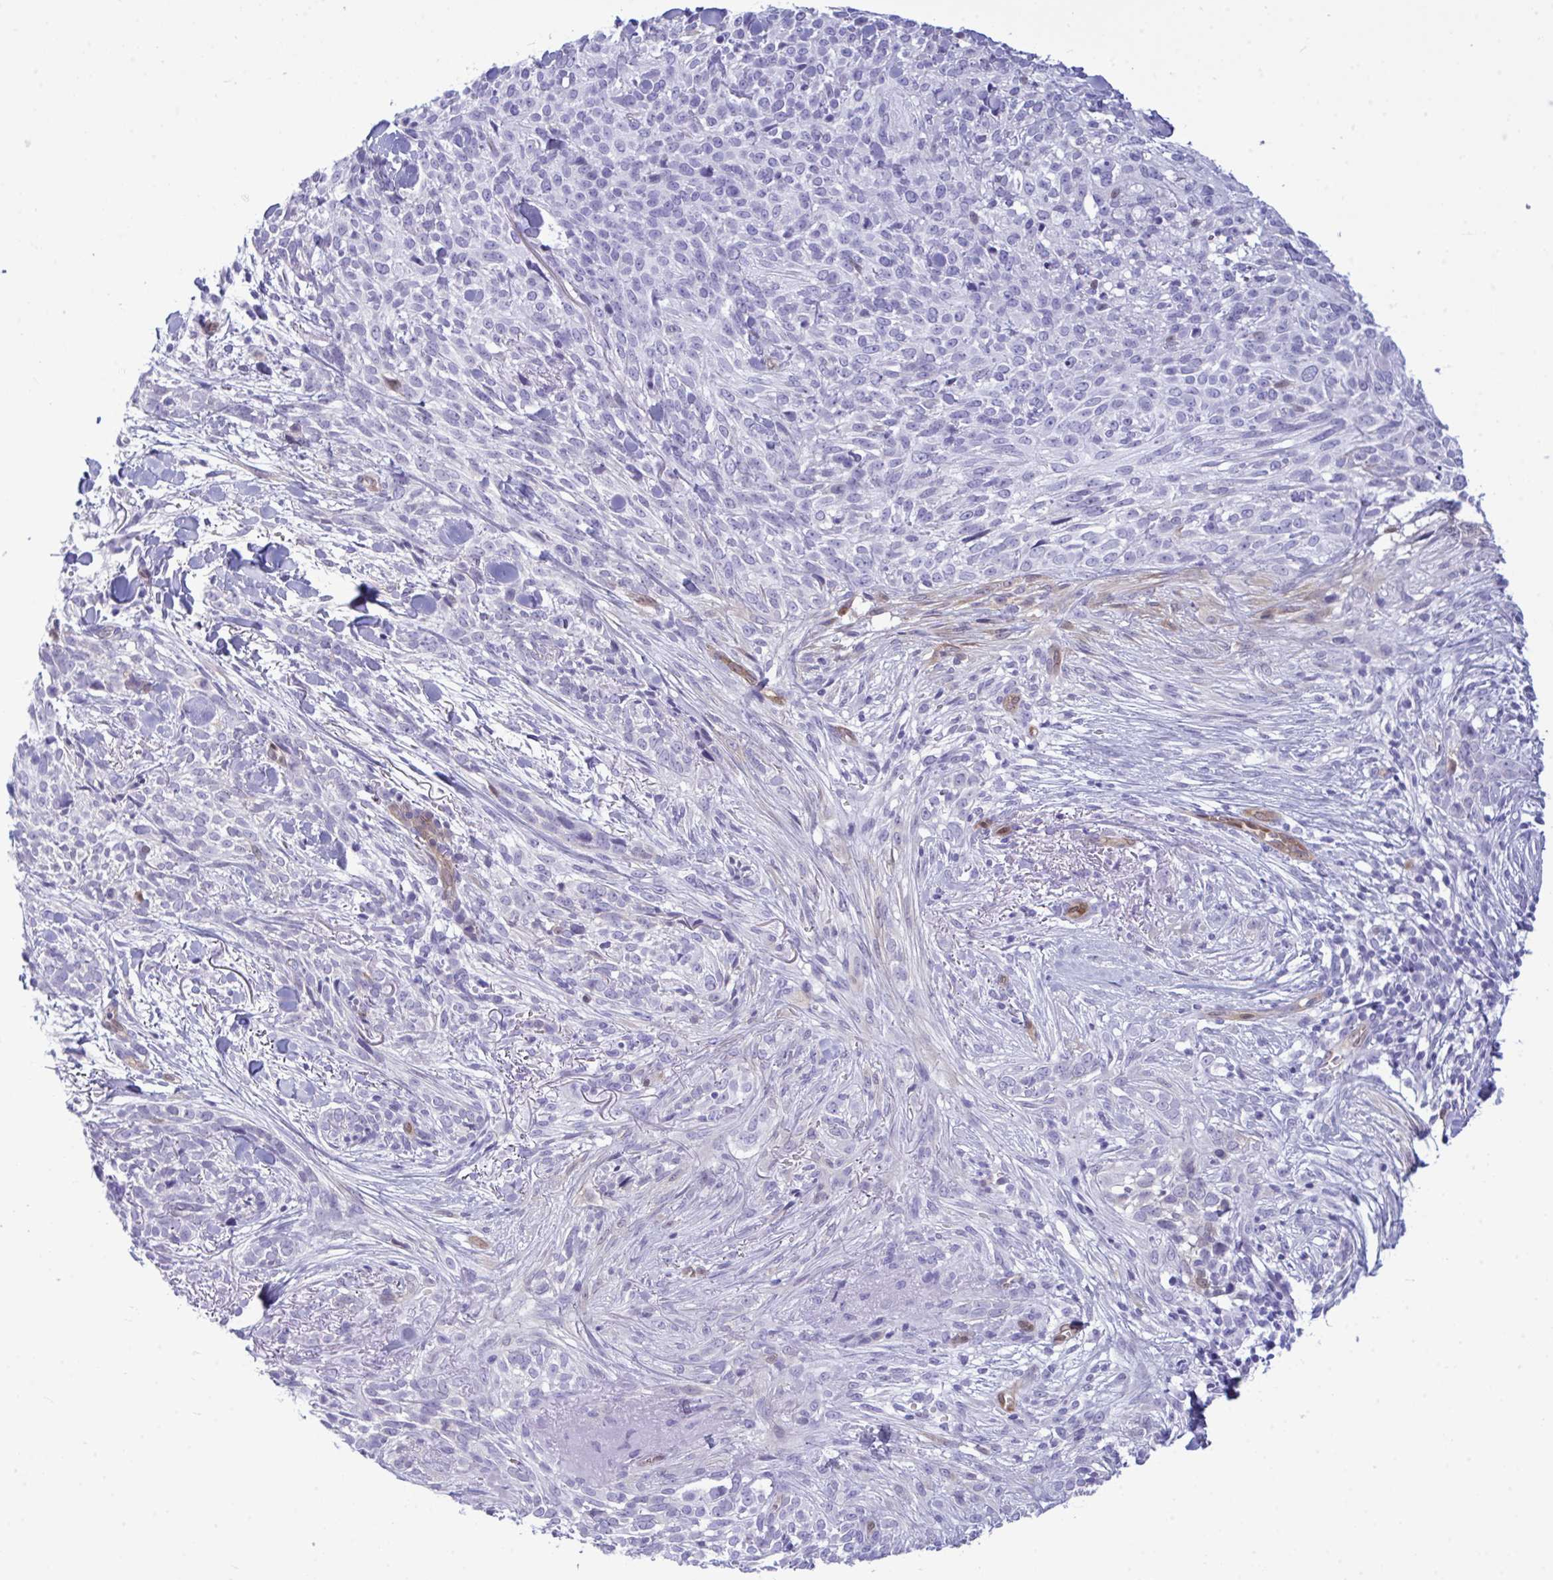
{"staining": {"intensity": "negative", "quantity": "none", "location": "none"}, "tissue": "skin cancer", "cell_type": "Tumor cells", "image_type": "cancer", "snomed": [{"axis": "morphology", "description": "Basal cell carcinoma"}, {"axis": "topography", "description": "Skin"}, {"axis": "topography", "description": "Skin of face"}], "caption": "Basal cell carcinoma (skin) stained for a protein using immunohistochemistry displays no positivity tumor cells.", "gene": "LIMS2", "patient": {"sex": "female", "age": 90}}